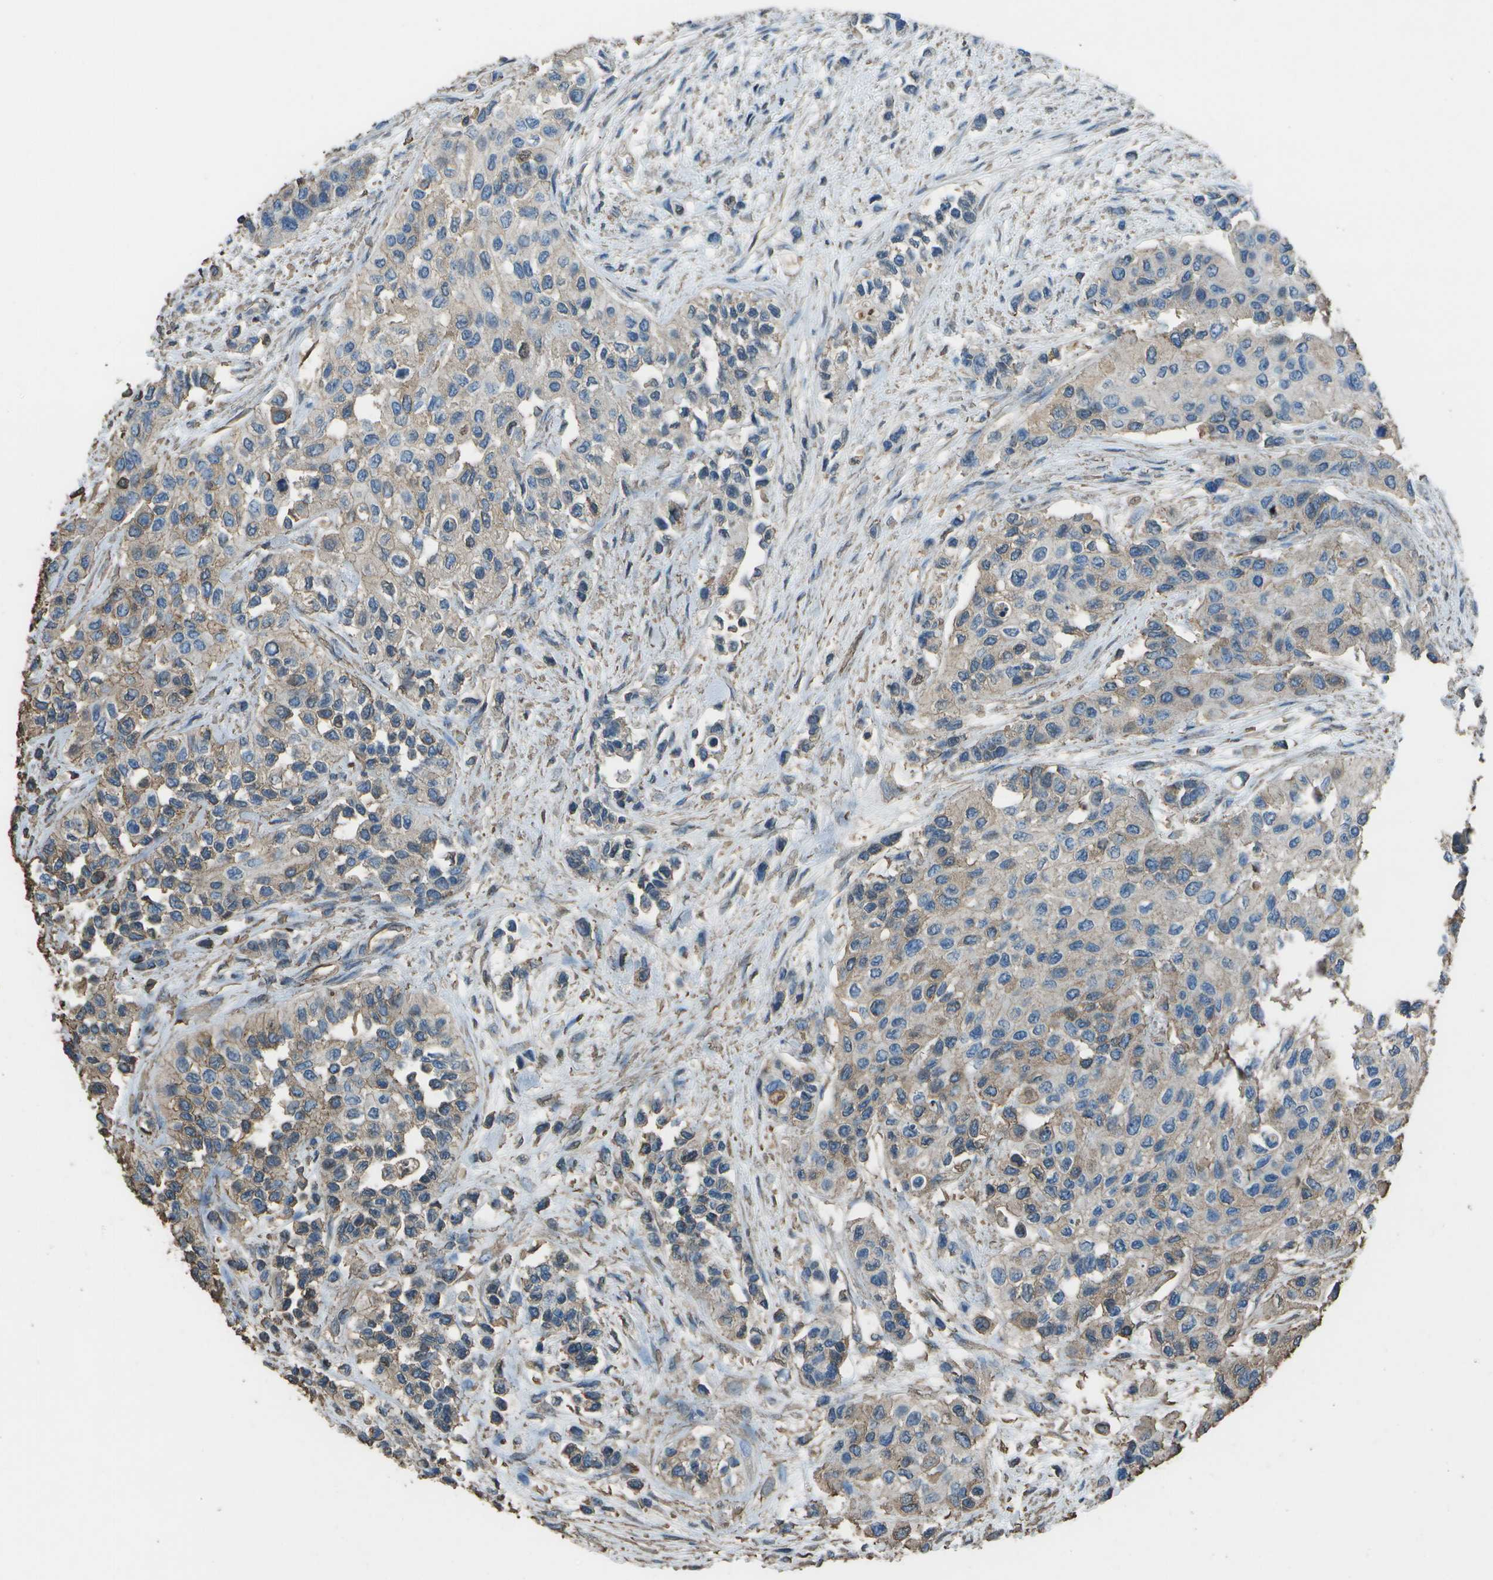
{"staining": {"intensity": "weak", "quantity": ">75%", "location": "cytoplasmic/membranous"}, "tissue": "urothelial cancer", "cell_type": "Tumor cells", "image_type": "cancer", "snomed": [{"axis": "morphology", "description": "Urothelial carcinoma, High grade"}, {"axis": "topography", "description": "Urinary bladder"}], "caption": "A histopathology image showing weak cytoplasmic/membranous expression in about >75% of tumor cells in high-grade urothelial carcinoma, as visualized by brown immunohistochemical staining.", "gene": "CYP4F11", "patient": {"sex": "female", "age": 56}}